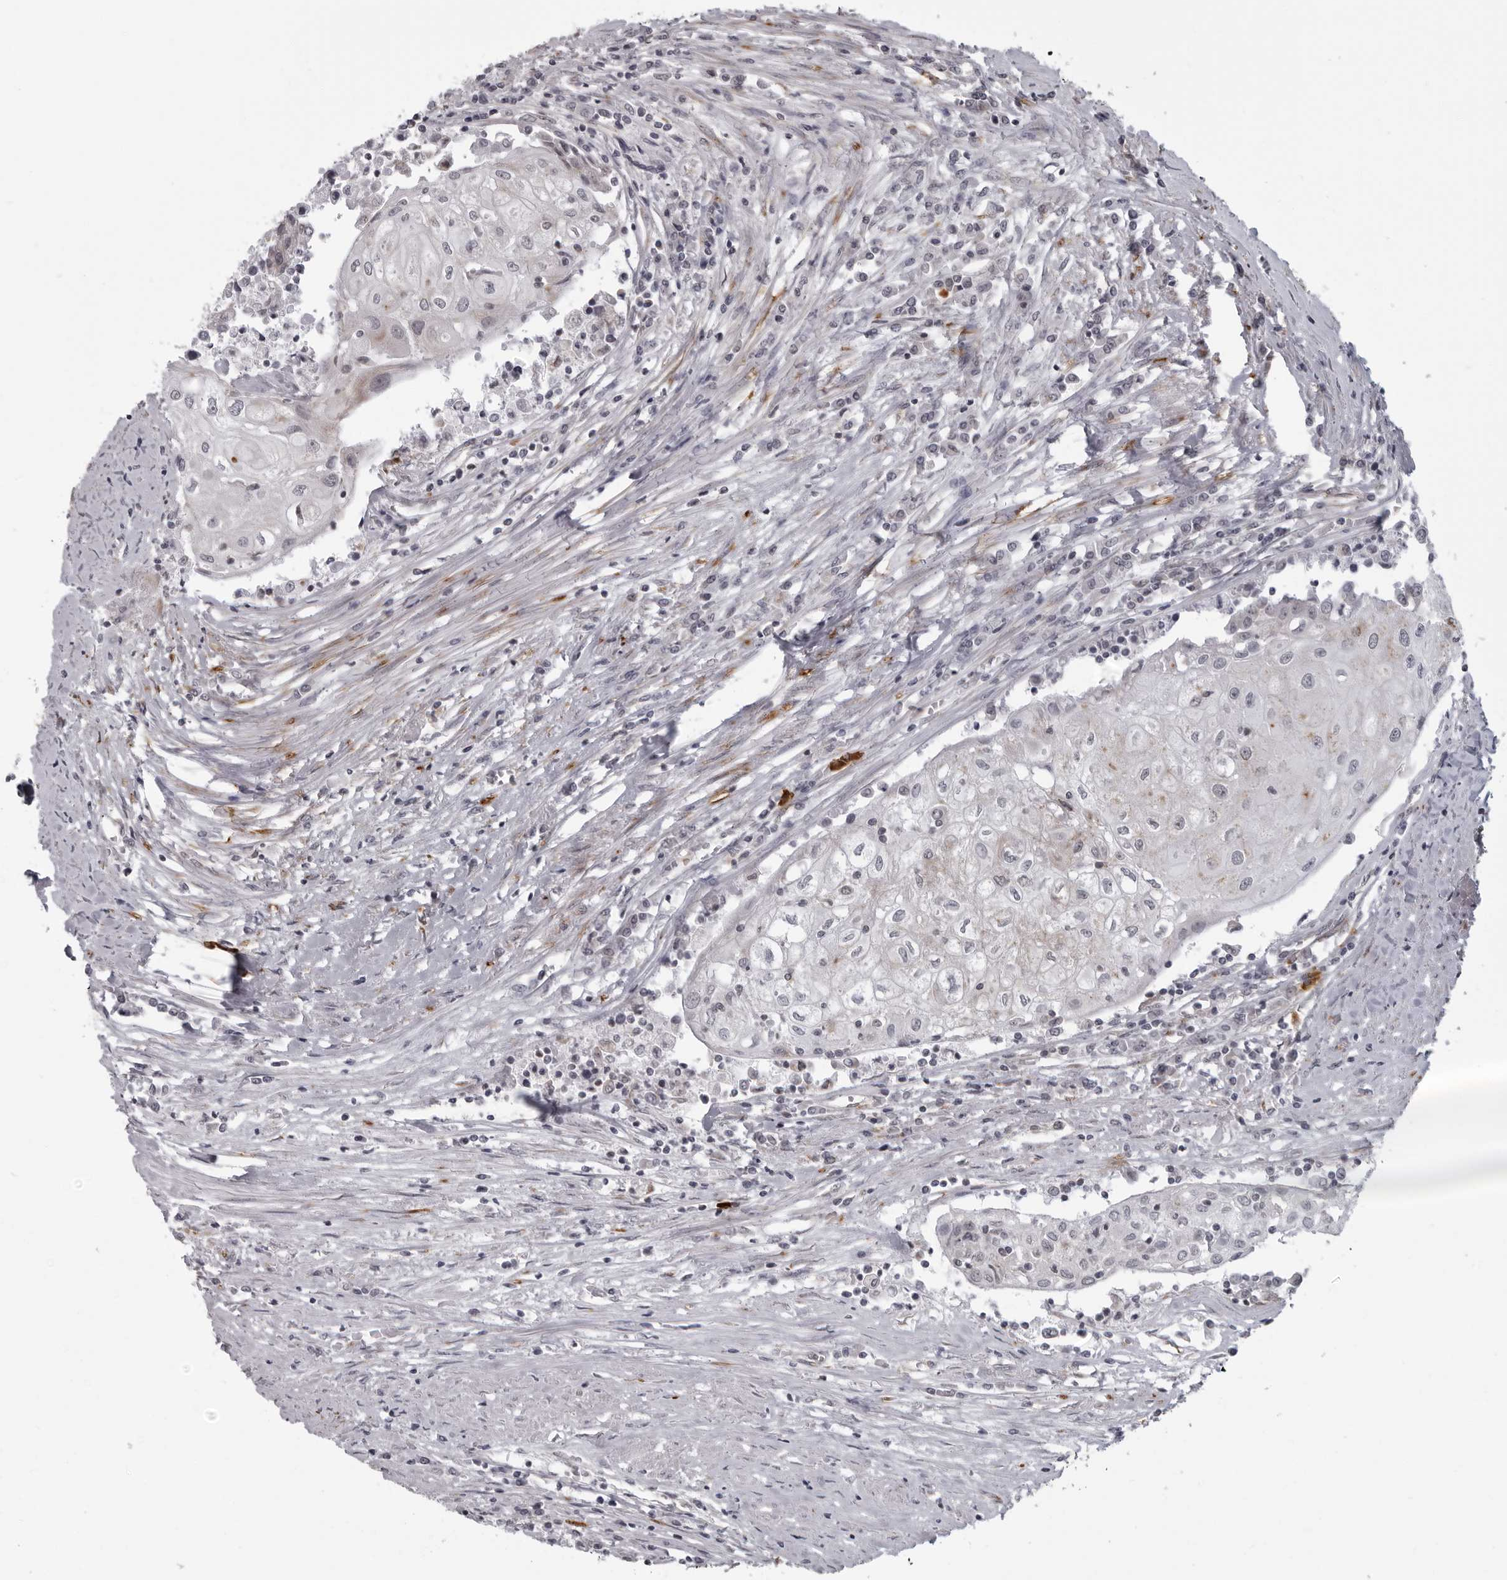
{"staining": {"intensity": "negative", "quantity": "none", "location": "none"}, "tissue": "urothelial cancer", "cell_type": "Tumor cells", "image_type": "cancer", "snomed": [{"axis": "morphology", "description": "Urothelial carcinoma, High grade"}, {"axis": "topography", "description": "Urinary bladder"}], "caption": "This image is of urothelial carcinoma (high-grade) stained with immunohistochemistry (IHC) to label a protein in brown with the nuclei are counter-stained blue. There is no staining in tumor cells. The staining is performed using DAB brown chromogen with nuclei counter-stained in using hematoxylin.", "gene": "RTCA", "patient": {"sex": "female", "age": 85}}